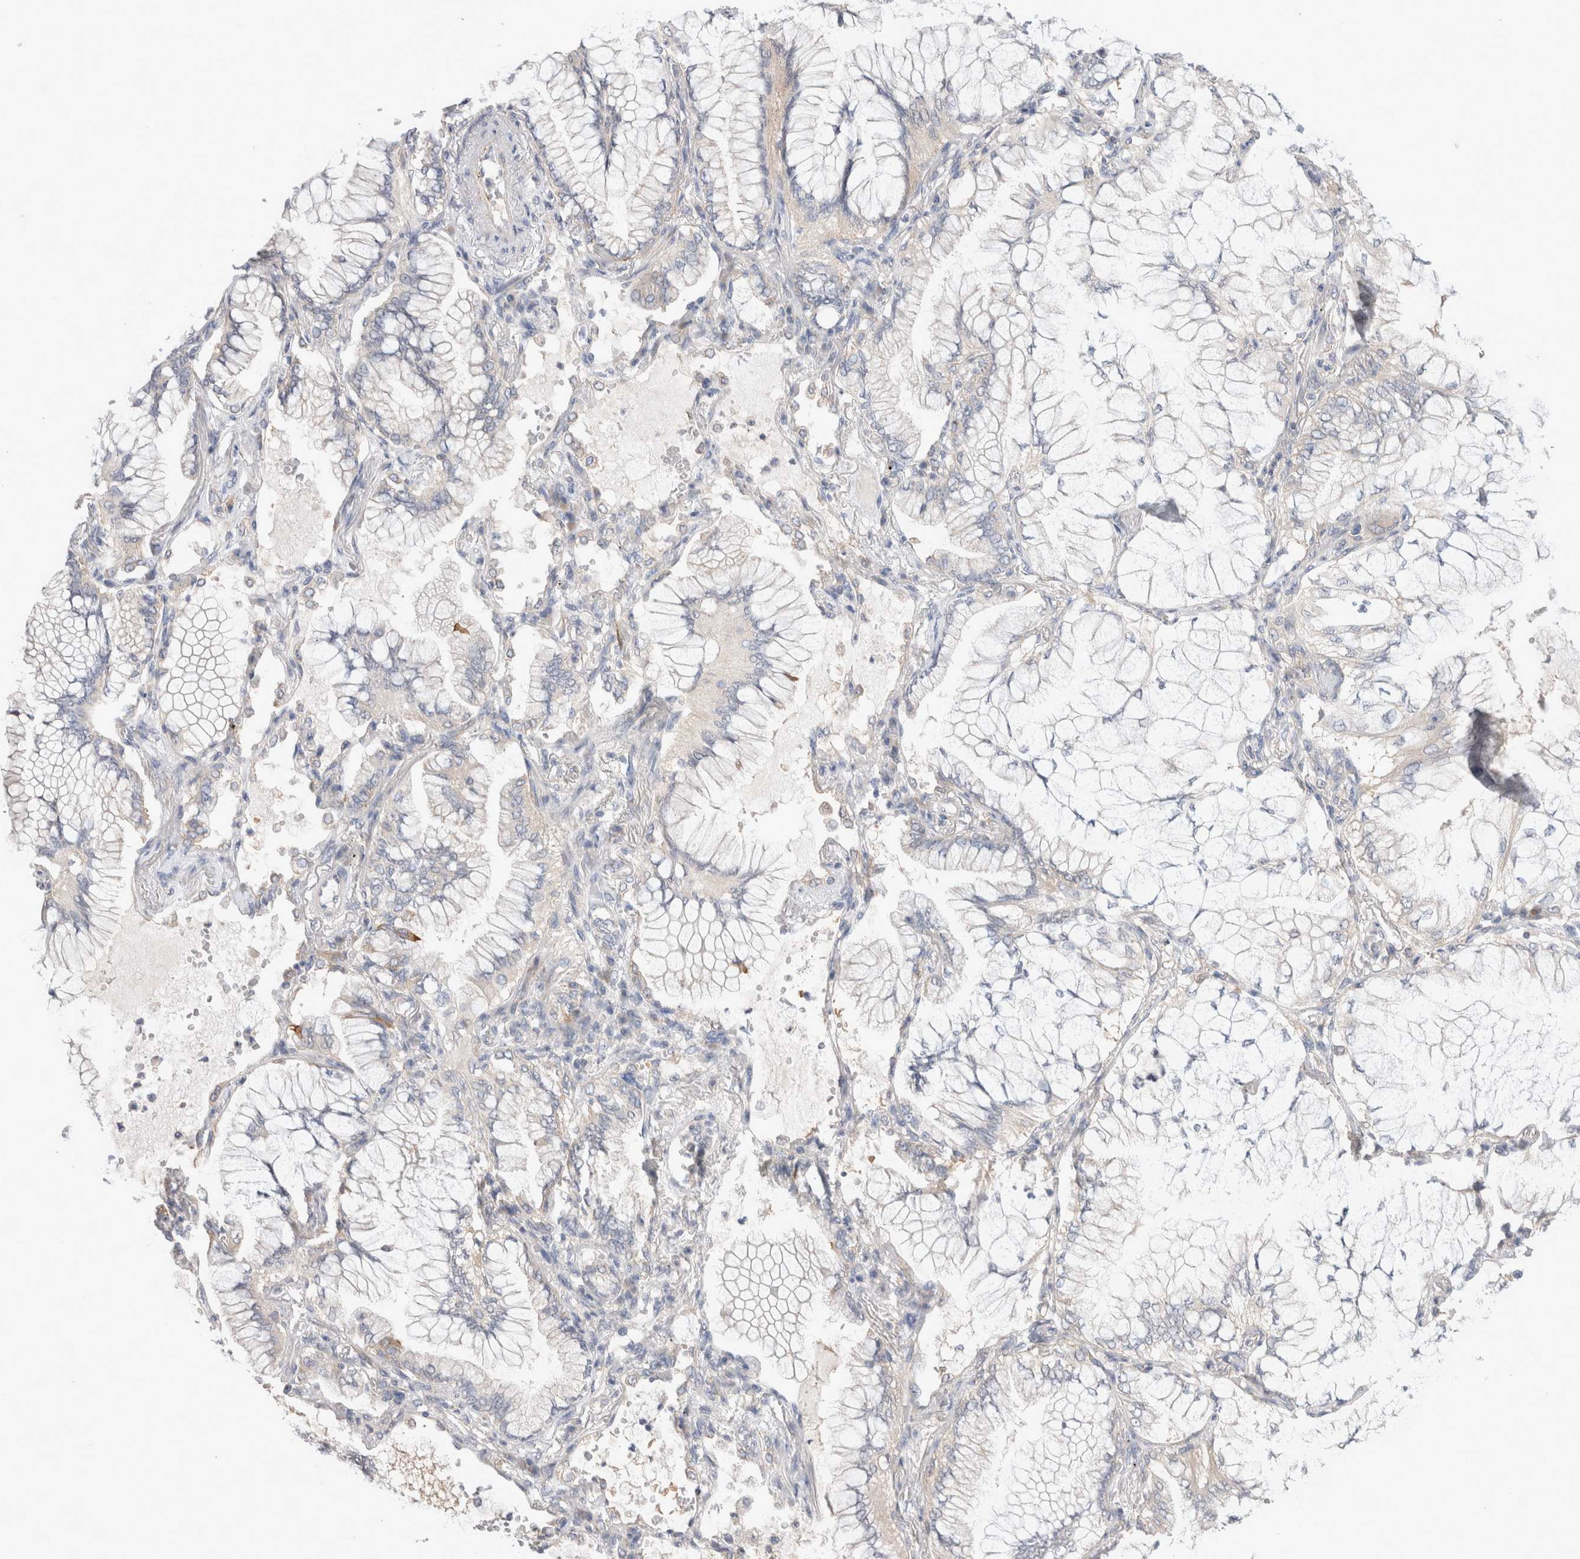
{"staining": {"intensity": "negative", "quantity": "none", "location": "none"}, "tissue": "lung cancer", "cell_type": "Tumor cells", "image_type": "cancer", "snomed": [{"axis": "morphology", "description": "Adenocarcinoma, NOS"}, {"axis": "topography", "description": "Lung"}], "caption": "Lung cancer (adenocarcinoma) was stained to show a protein in brown. There is no significant expression in tumor cells.", "gene": "IFT74", "patient": {"sex": "female", "age": 70}}